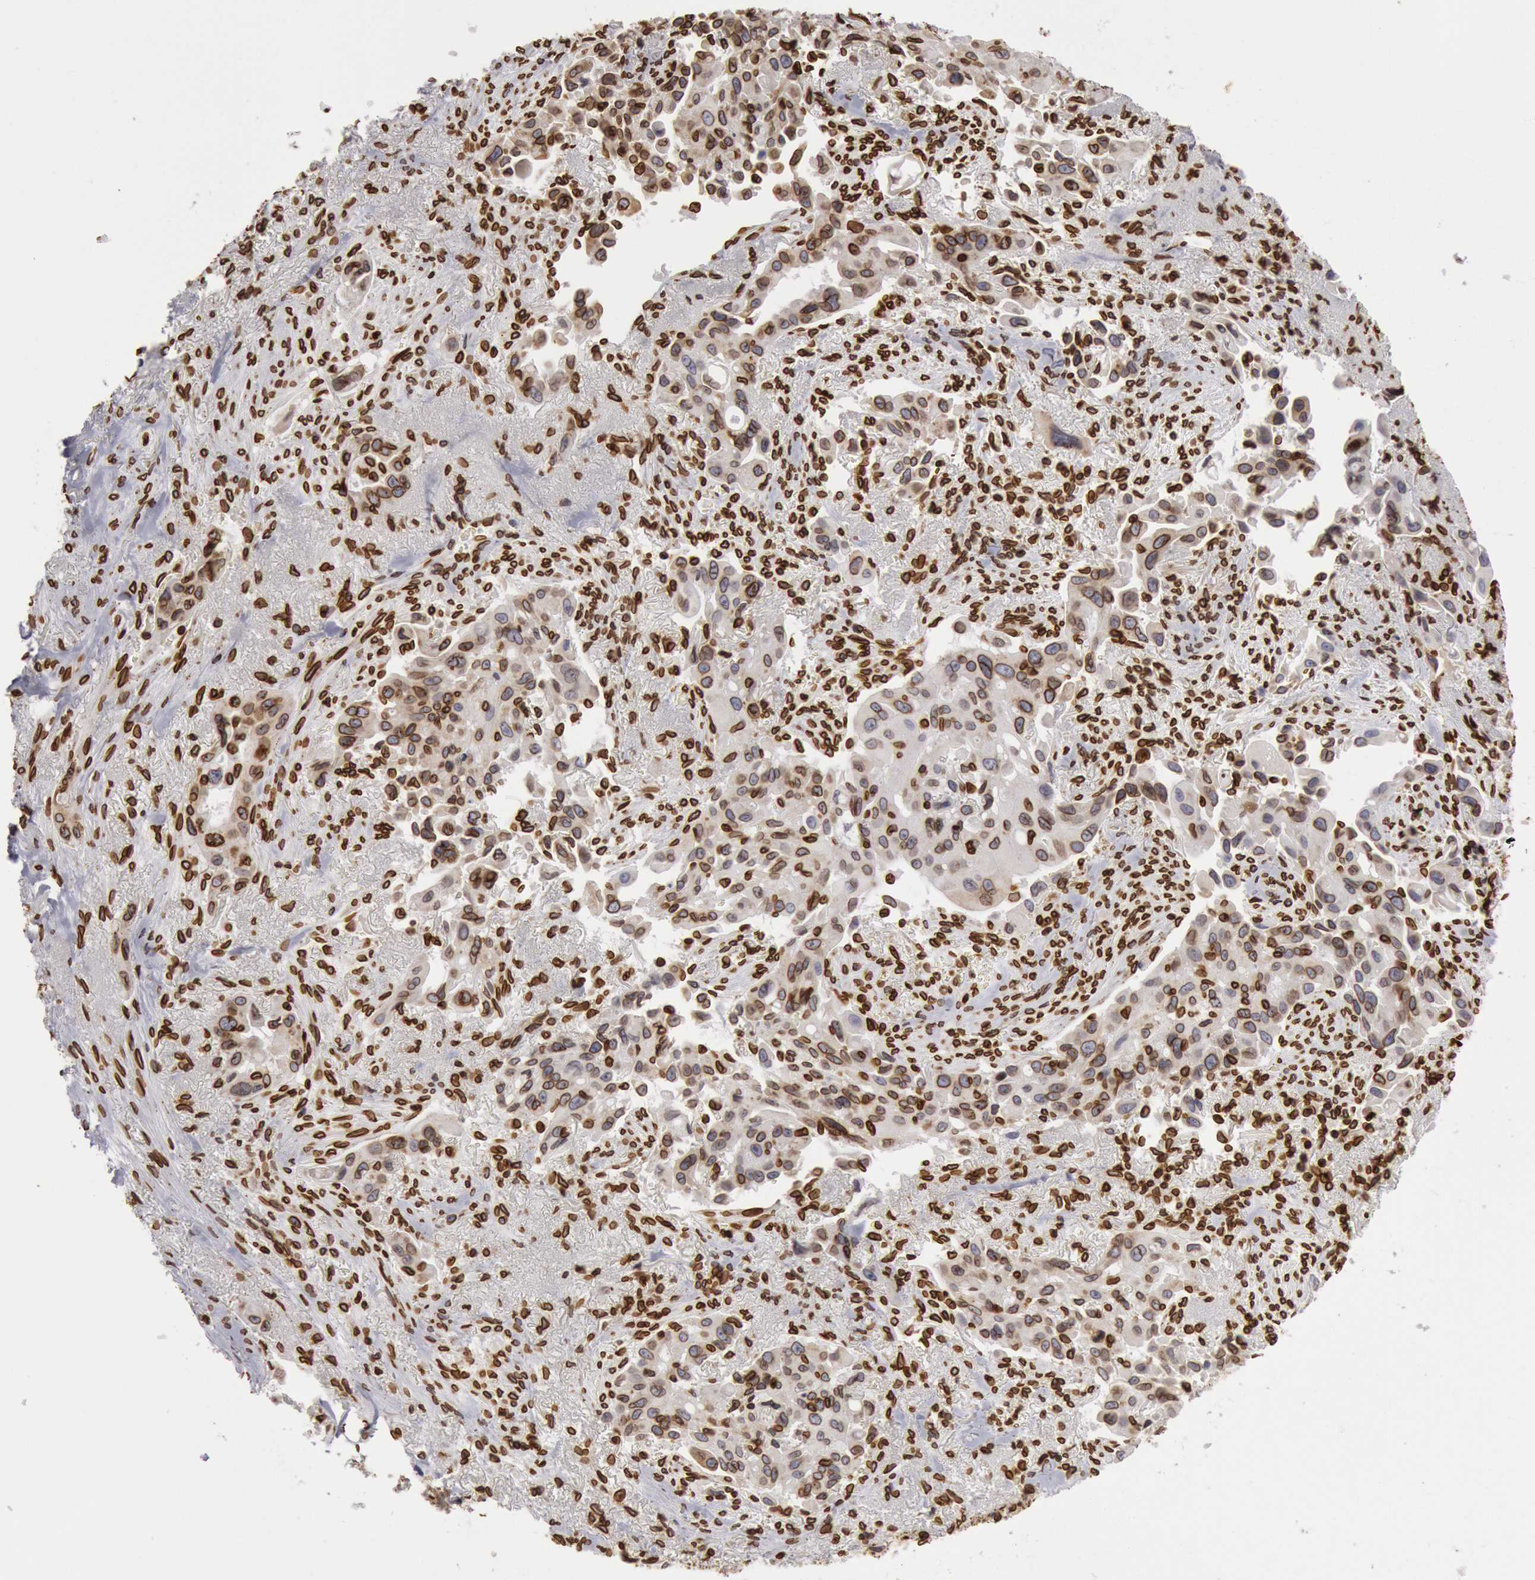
{"staining": {"intensity": "strong", "quantity": ">75%", "location": "cytoplasmic/membranous,nuclear"}, "tissue": "lung cancer", "cell_type": "Tumor cells", "image_type": "cancer", "snomed": [{"axis": "morphology", "description": "Adenocarcinoma, NOS"}, {"axis": "topography", "description": "Lung"}], "caption": "Immunohistochemical staining of lung adenocarcinoma reveals high levels of strong cytoplasmic/membranous and nuclear protein positivity in approximately >75% of tumor cells.", "gene": "SUN2", "patient": {"sex": "male", "age": 68}}